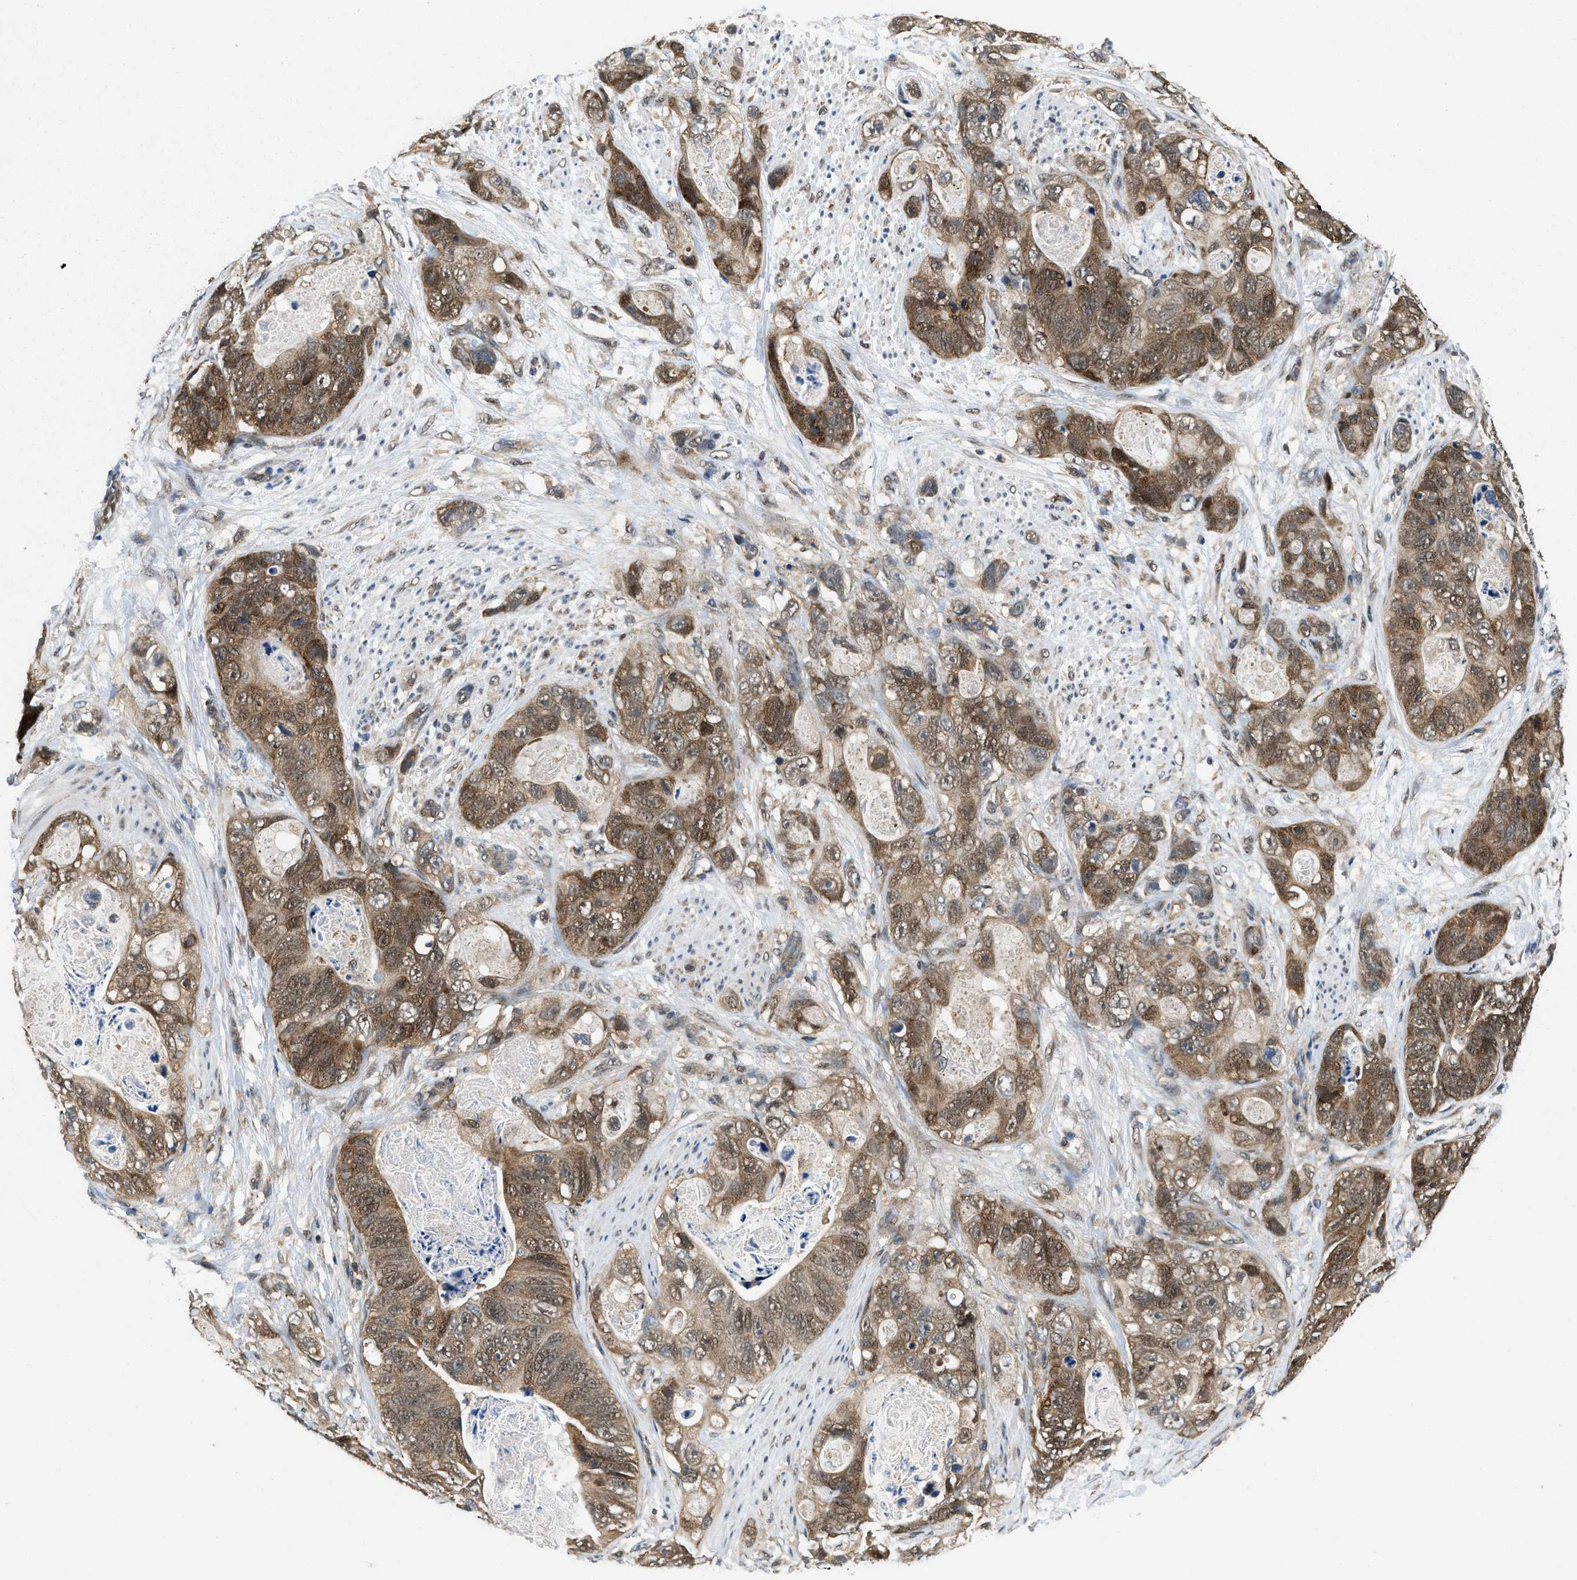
{"staining": {"intensity": "moderate", "quantity": ">75%", "location": "cytoplasmic/membranous,nuclear"}, "tissue": "stomach cancer", "cell_type": "Tumor cells", "image_type": "cancer", "snomed": [{"axis": "morphology", "description": "Adenocarcinoma, NOS"}, {"axis": "topography", "description": "Stomach"}], "caption": "Human stomach adenocarcinoma stained with a brown dye reveals moderate cytoplasmic/membranous and nuclear positive expression in approximately >75% of tumor cells.", "gene": "ATF7IP", "patient": {"sex": "female", "age": 89}}